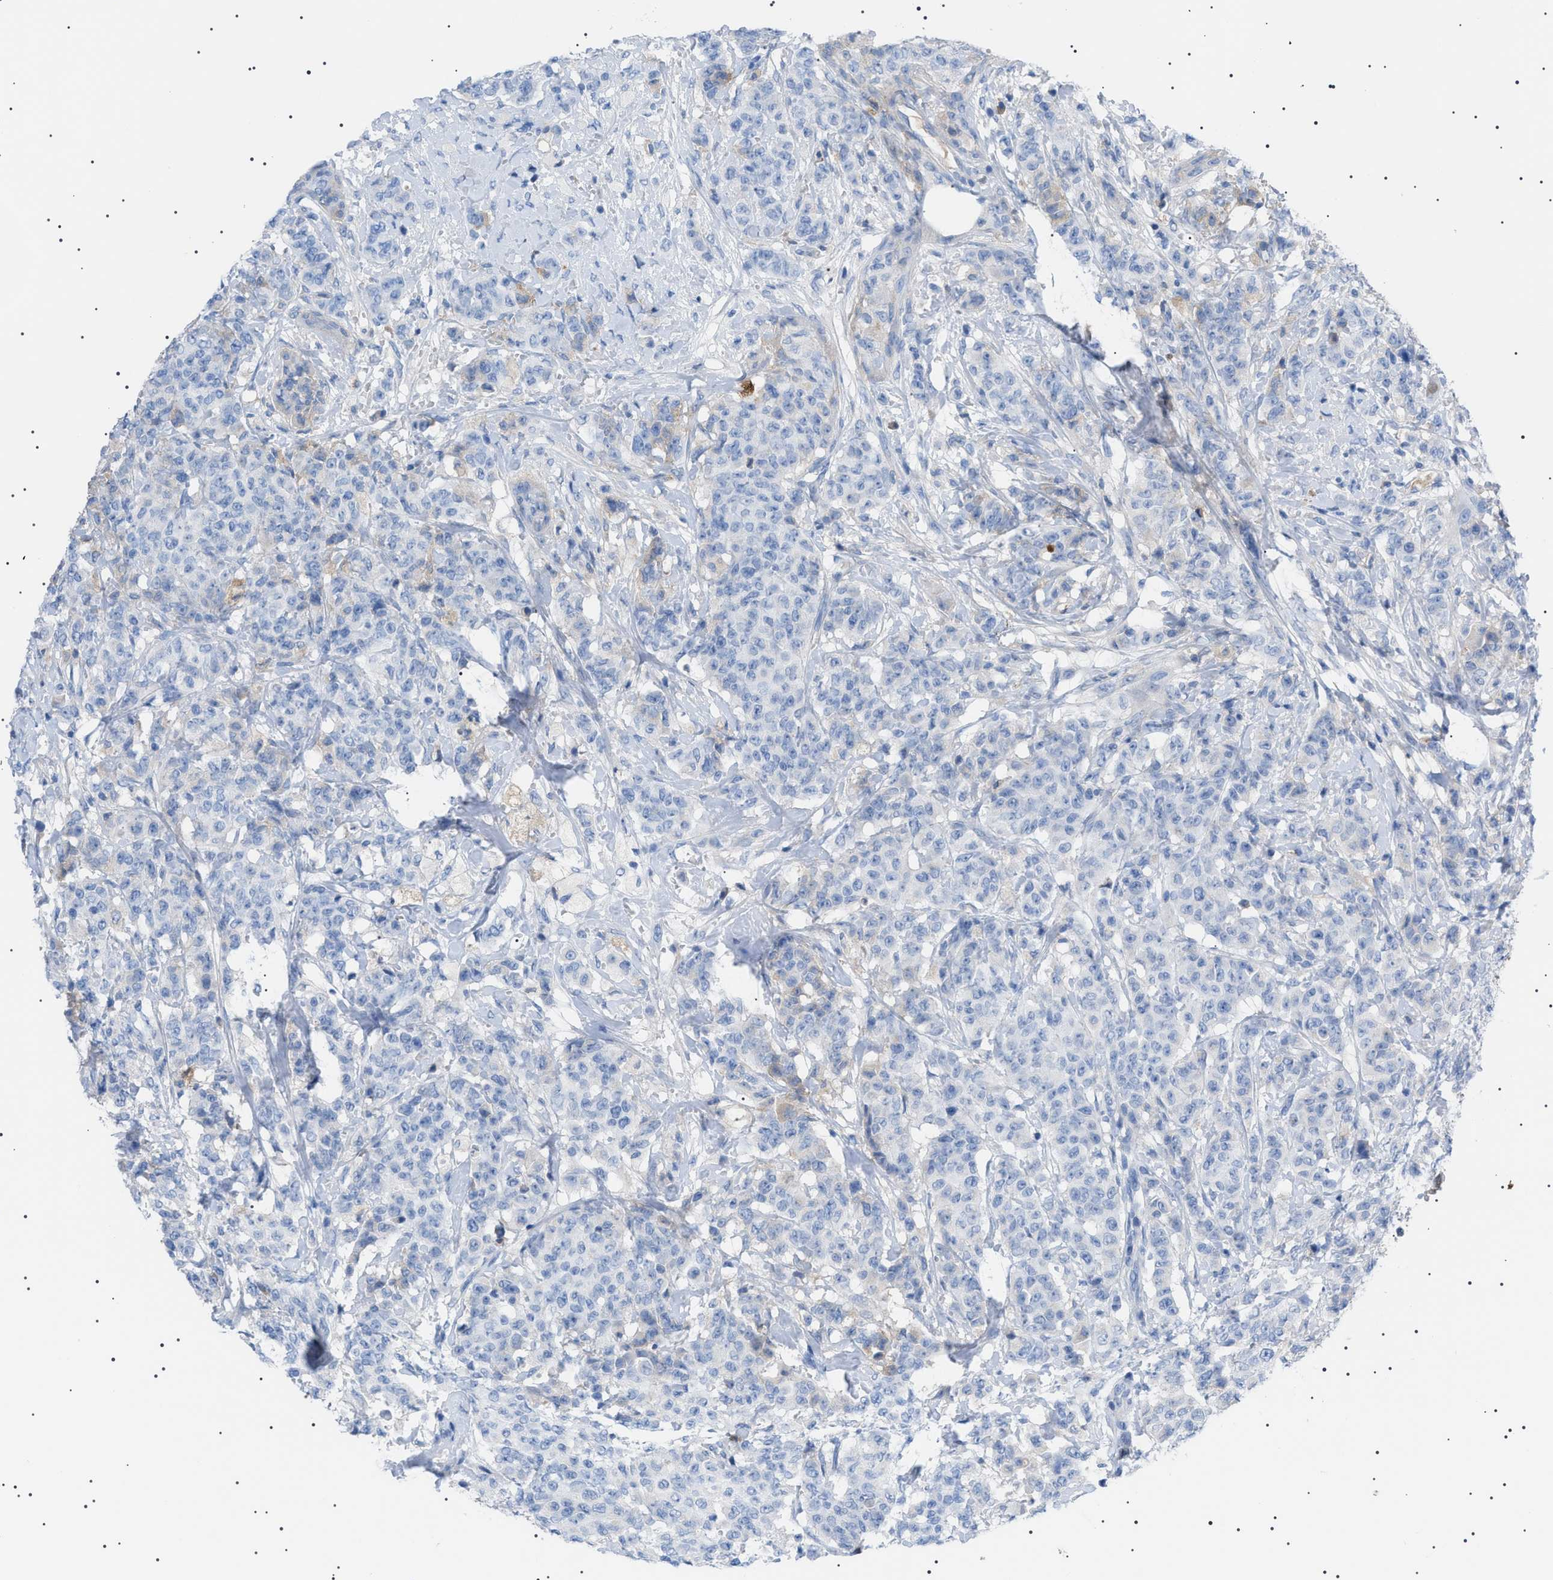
{"staining": {"intensity": "negative", "quantity": "none", "location": "none"}, "tissue": "breast cancer", "cell_type": "Tumor cells", "image_type": "cancer", "snomed": [{"axis": "morphology", "description": "Normal tissue, NOS"}, {"axis": "morphology", "description": "Duct carcinoma"}, {"axis": "topography", "description": "Breast"}], "caption": "Tumor cells show no significant protein positivity in breast intraductal carcinoma. Brightfield microscopy of IHC stained with DAB (3,3'-diaminobenzidine) (brown) and hematoxylin (blue), captured at high magnification.", "gene": "LPA", "patient": {"sex": "female", "age": 40}}